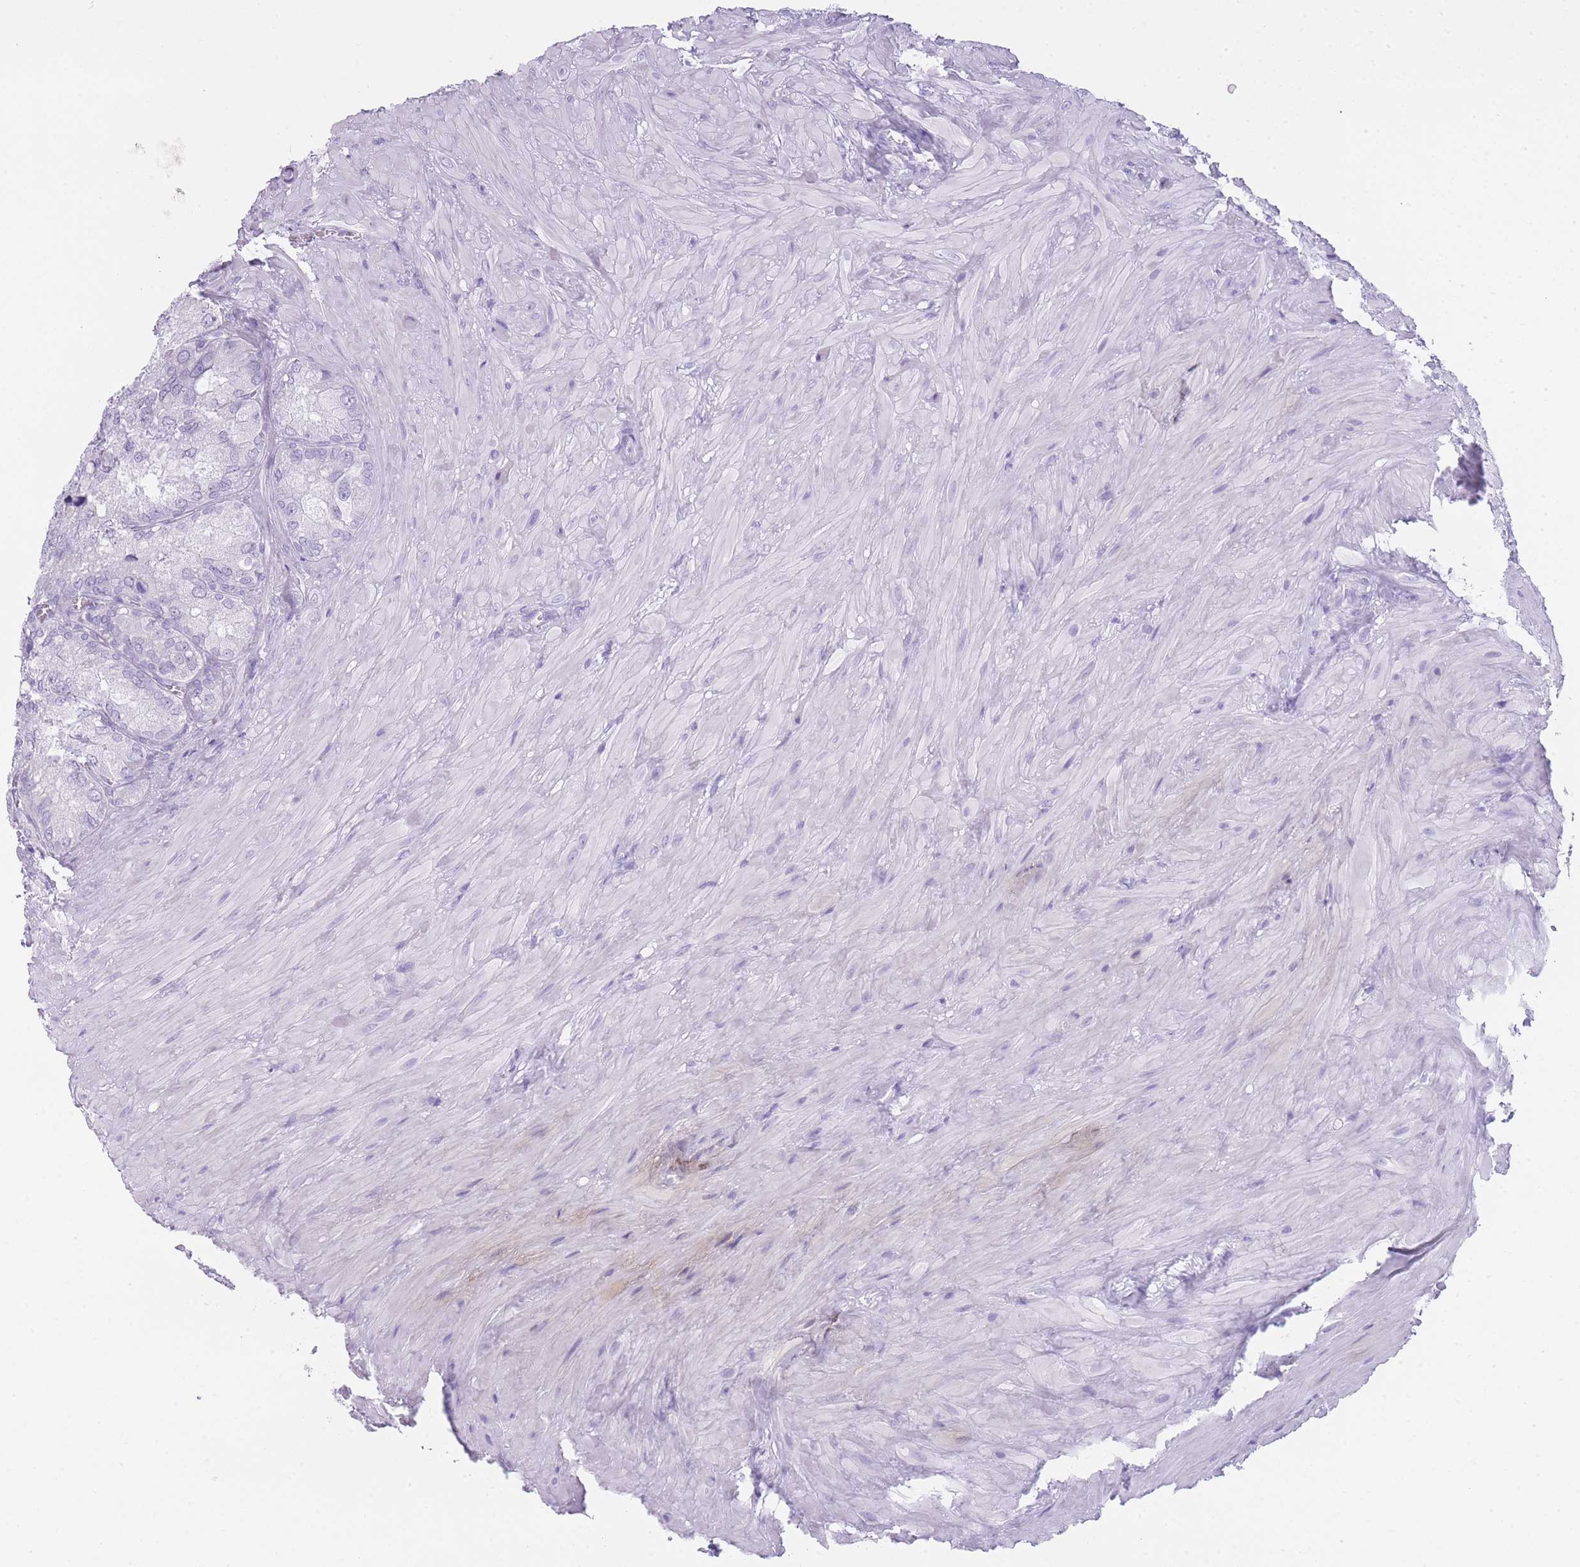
{"staining": {"intensity": "negative", "quantity": "none", "location": "none"}, "tissue": "seminal vesicle", "cell_type": "Glandular cells", "image_type": "normal", "snomed": [{"axis": "morphology", "description": "Normal tissue, NOS"}, {"axis": "topography", "description": "Seminal veicle"}], "caption": "Seminal vesicle stained for a protein using immunohistochemistry (IHC) reveals no expression glandular cells.", "gene": "INS", "patient": {"sex": "male", "age": 62}}